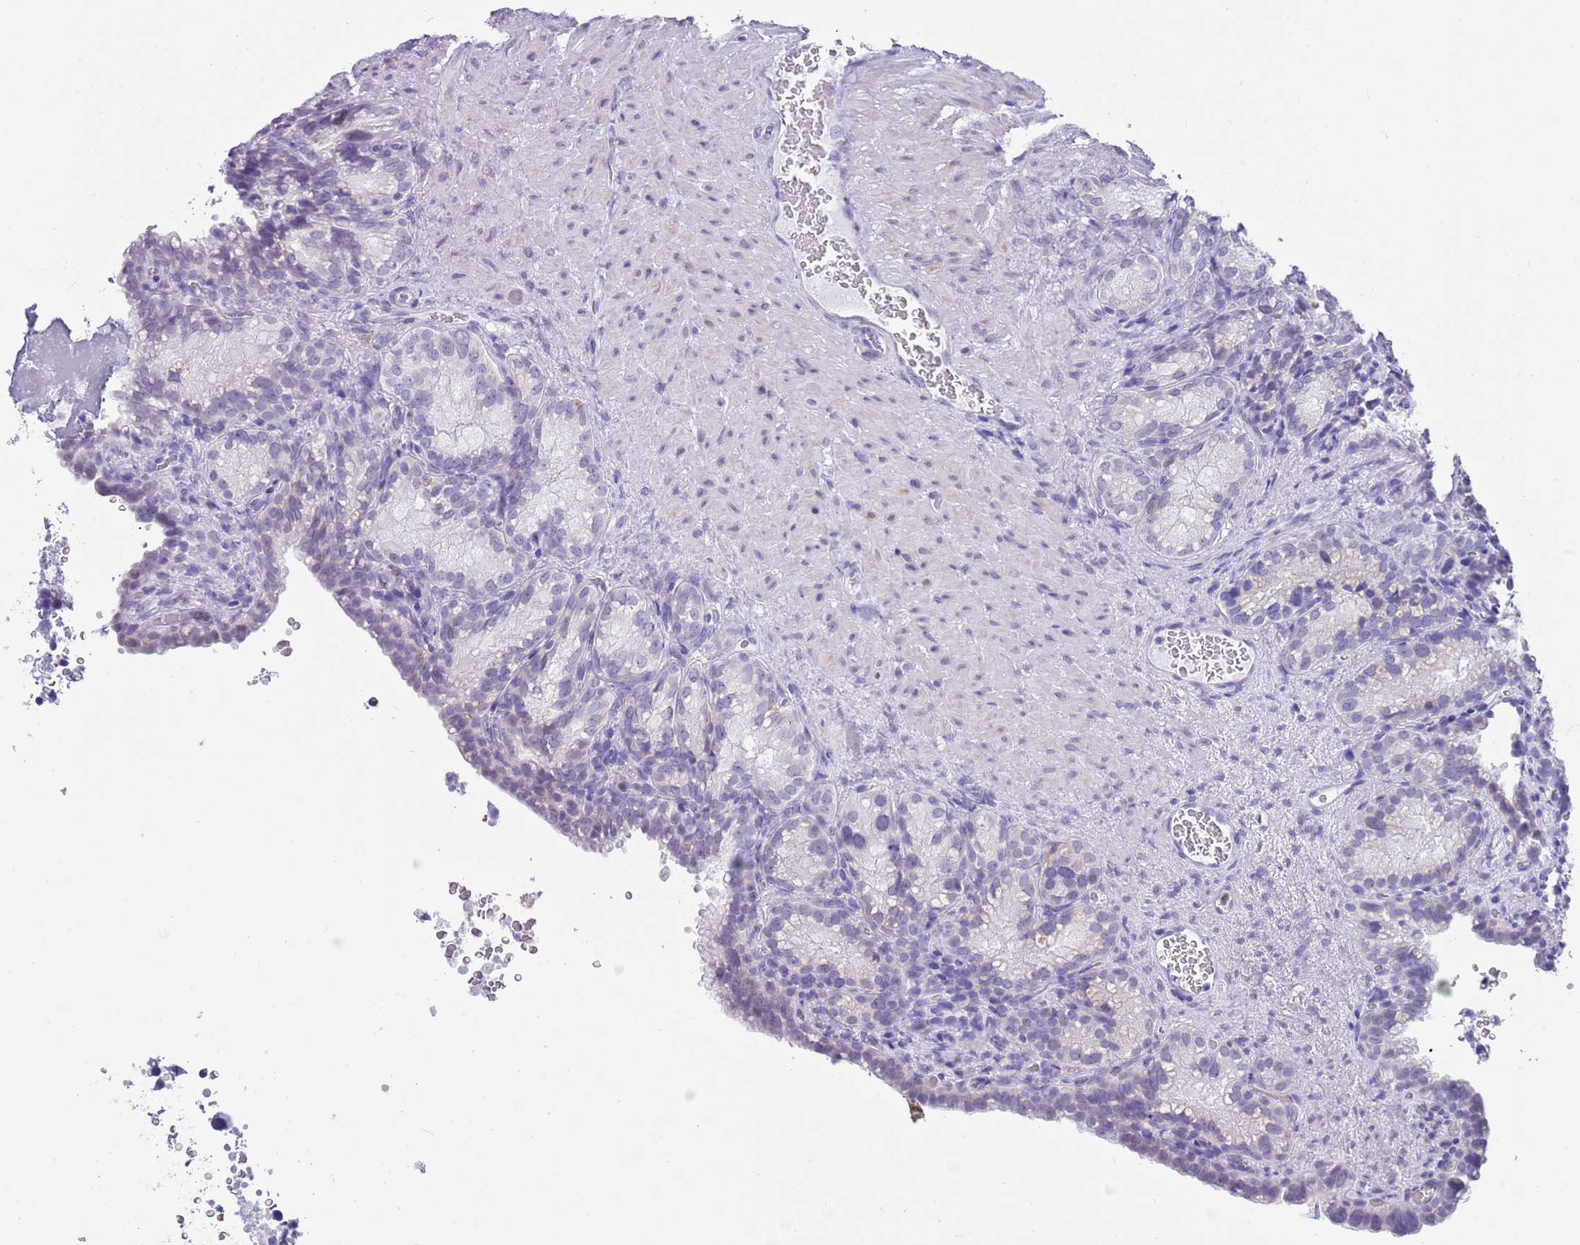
{"staining": {"intensity": "negative", "quantity": "none", "location": "none"}, "tissue": "seminal vesicle", "cell_type": "Glandular cells", "image_type": "normal", "snomed": [{"axis": "morphology", "description": "Normal tissue, NOS"}, {"axis": "topography", "description": "Seminal veicle"}], "caption": "IHC of benign human seminal vesicle demonstrates no expression in glandular cells.", "gene": "PPP1R17", "patient": {"sex": "male", "age": 58}}